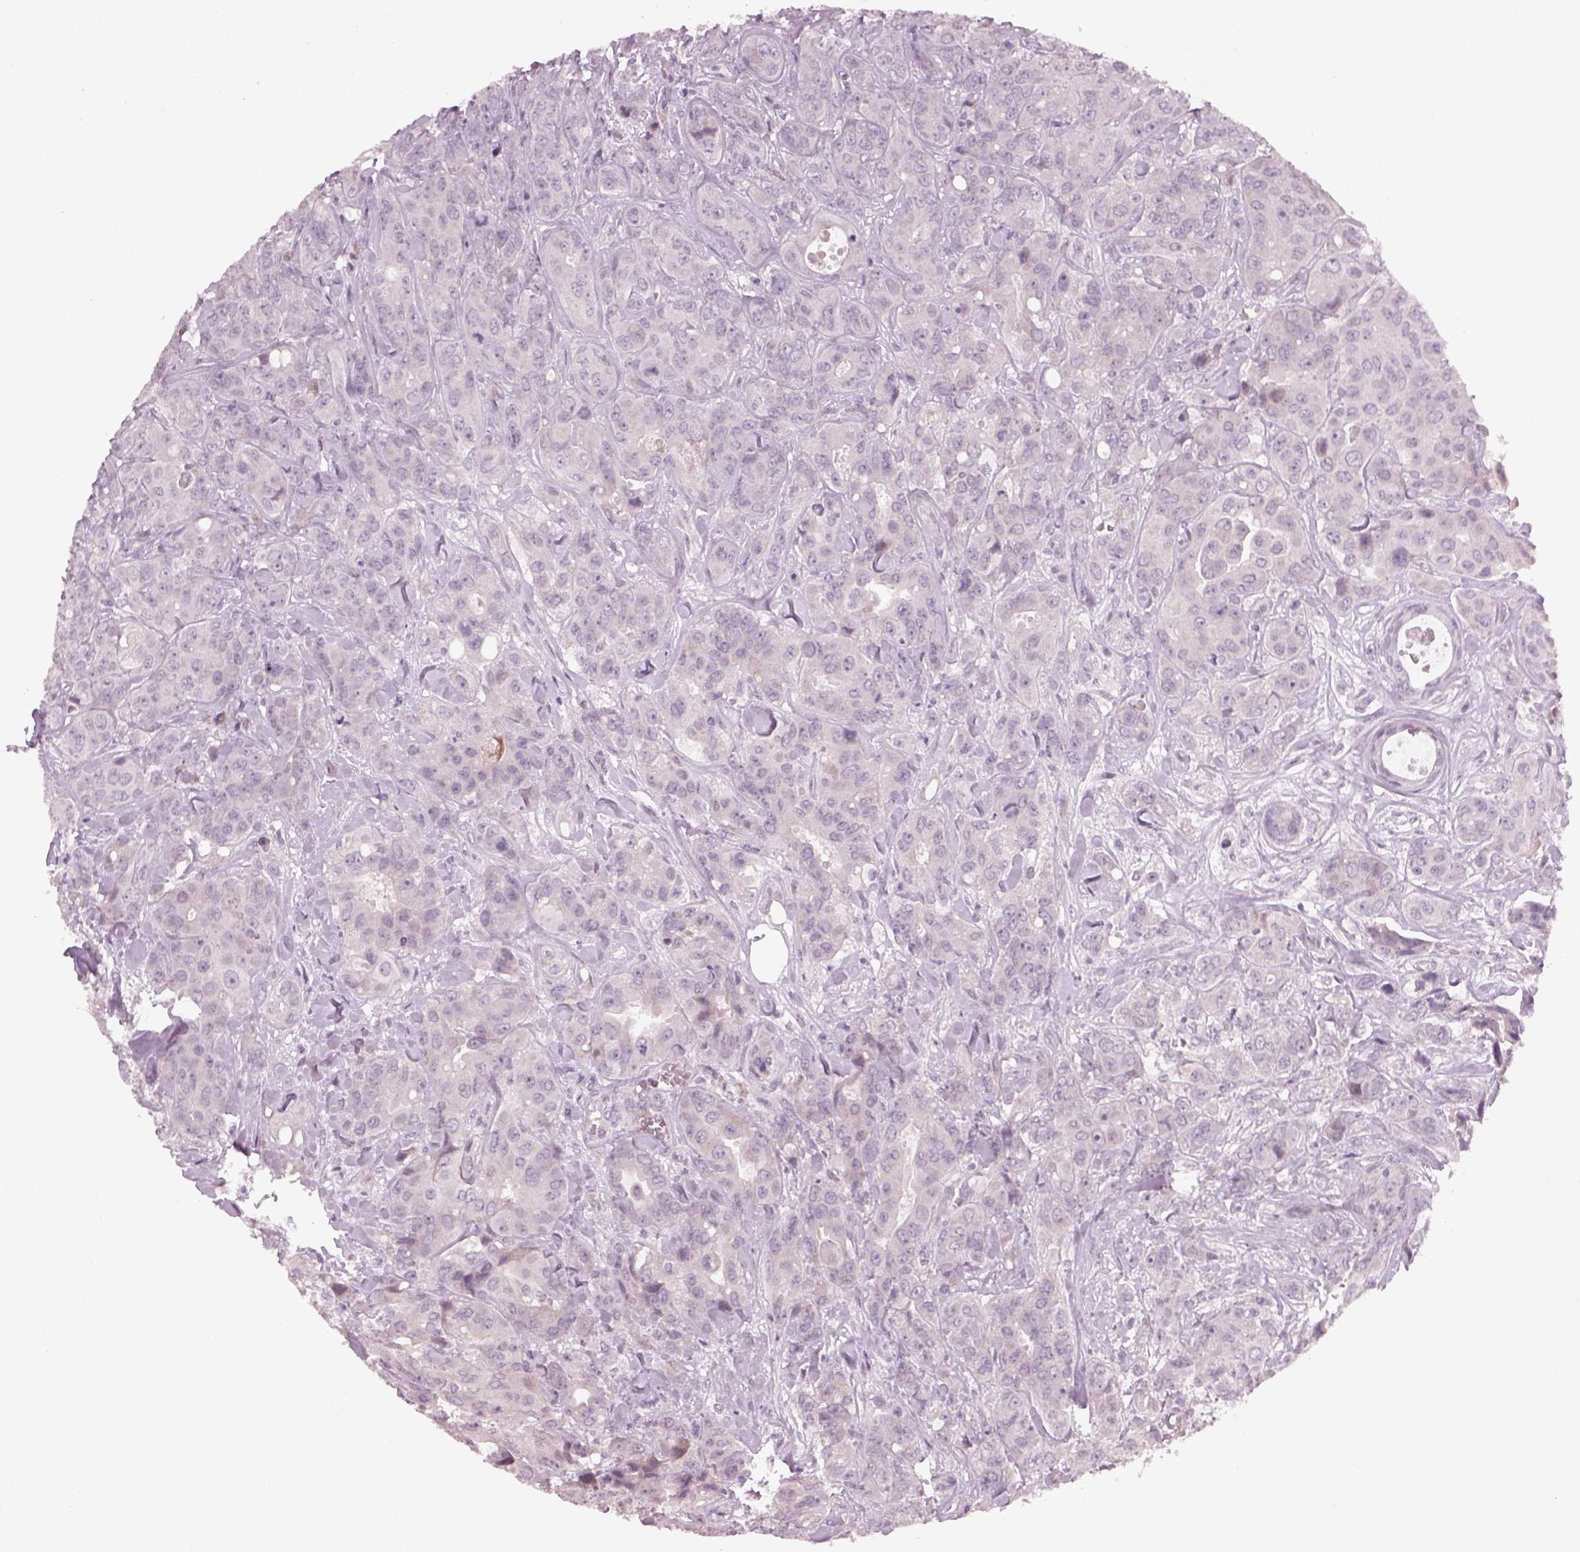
{"staining": {"intensity": "negative", "quantity": "none", "location": "none"}, "tissue": "breast cancer", "cell_type": "Tumor cells", "image_type": "cancer", "snomed": [{"axis": "morphology", "description": "Duct carcinoma"}, {"axis": "topography", "description": "Breast"}], "caption": "There is no significant staining in tumor cells of breast cancer (intraductal carcinoma).", "gene": "PENK", "patient": {"sex": "female", "age": 43}}